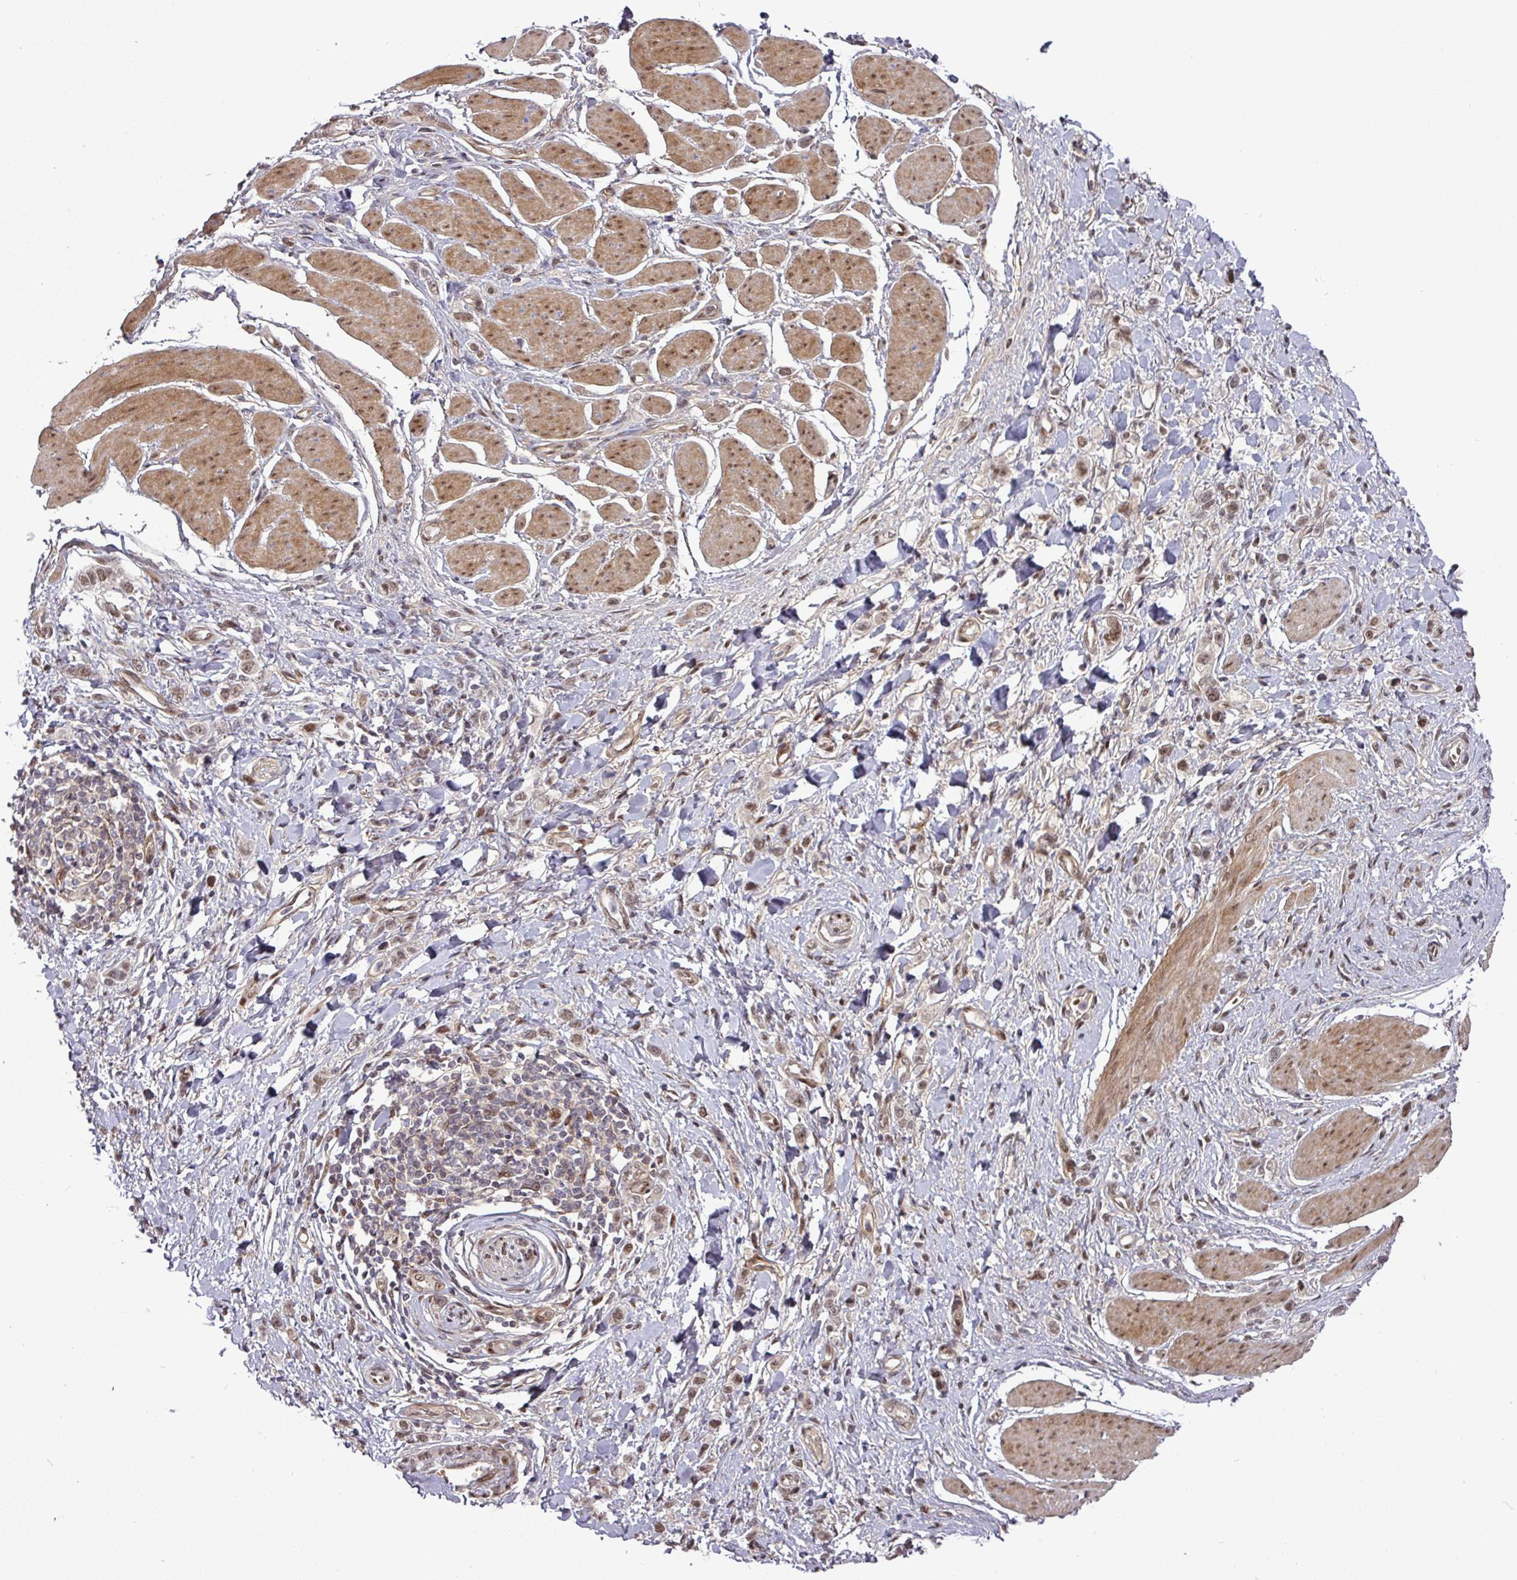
{"staining": {"intensity": "weak", "quantity": ">75%", "location": "nuclear"}, "tissue": "stomach cancer", "cell_type": "Tumor cells", "image_type": "cancer", "snomed": [{"axis": "morphology", "description": "Adenocarcinoma, NOS"}, {"axis": "topography", "description": "Stomach"}], "caption": "Immunohistochemical staining of human stomach cancer exhibits weak nuclear protein positivity in about >75% of tumor cells.", "gene": "CIC", "patient": {"sex": "female", "age": 65}}